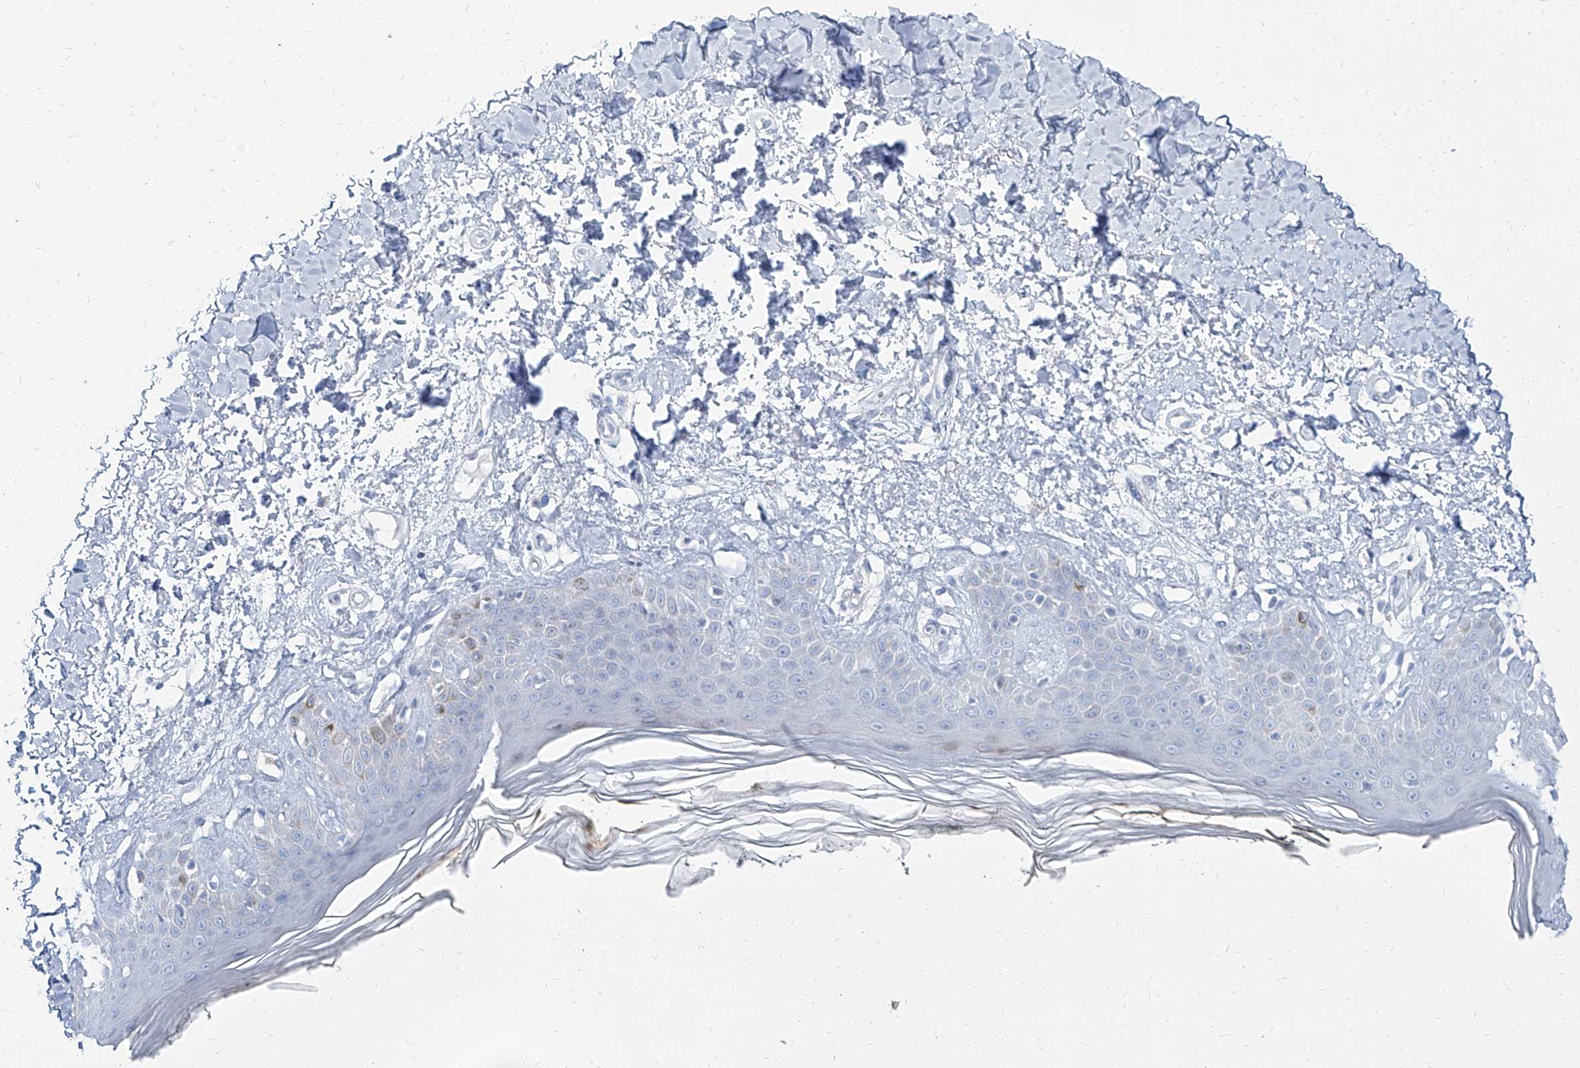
{"staining": {"intensity": "negative", "quantity": "none", "location": "none"}, "tissue": "skin", "cell_type": "Fibroblasts", "image_type": "normal", "snomed": [{"axis": "morphology", "description": "Normal tissue, NOS"}, {"axis": "topography", "description": "Skin"}], "caption": "Immunohistochemistry (IHC) of benign skin exhibits no staining in fibroblasts.", "gene": "TXLNB", "patient": {"sex": "female", "age": 64}}